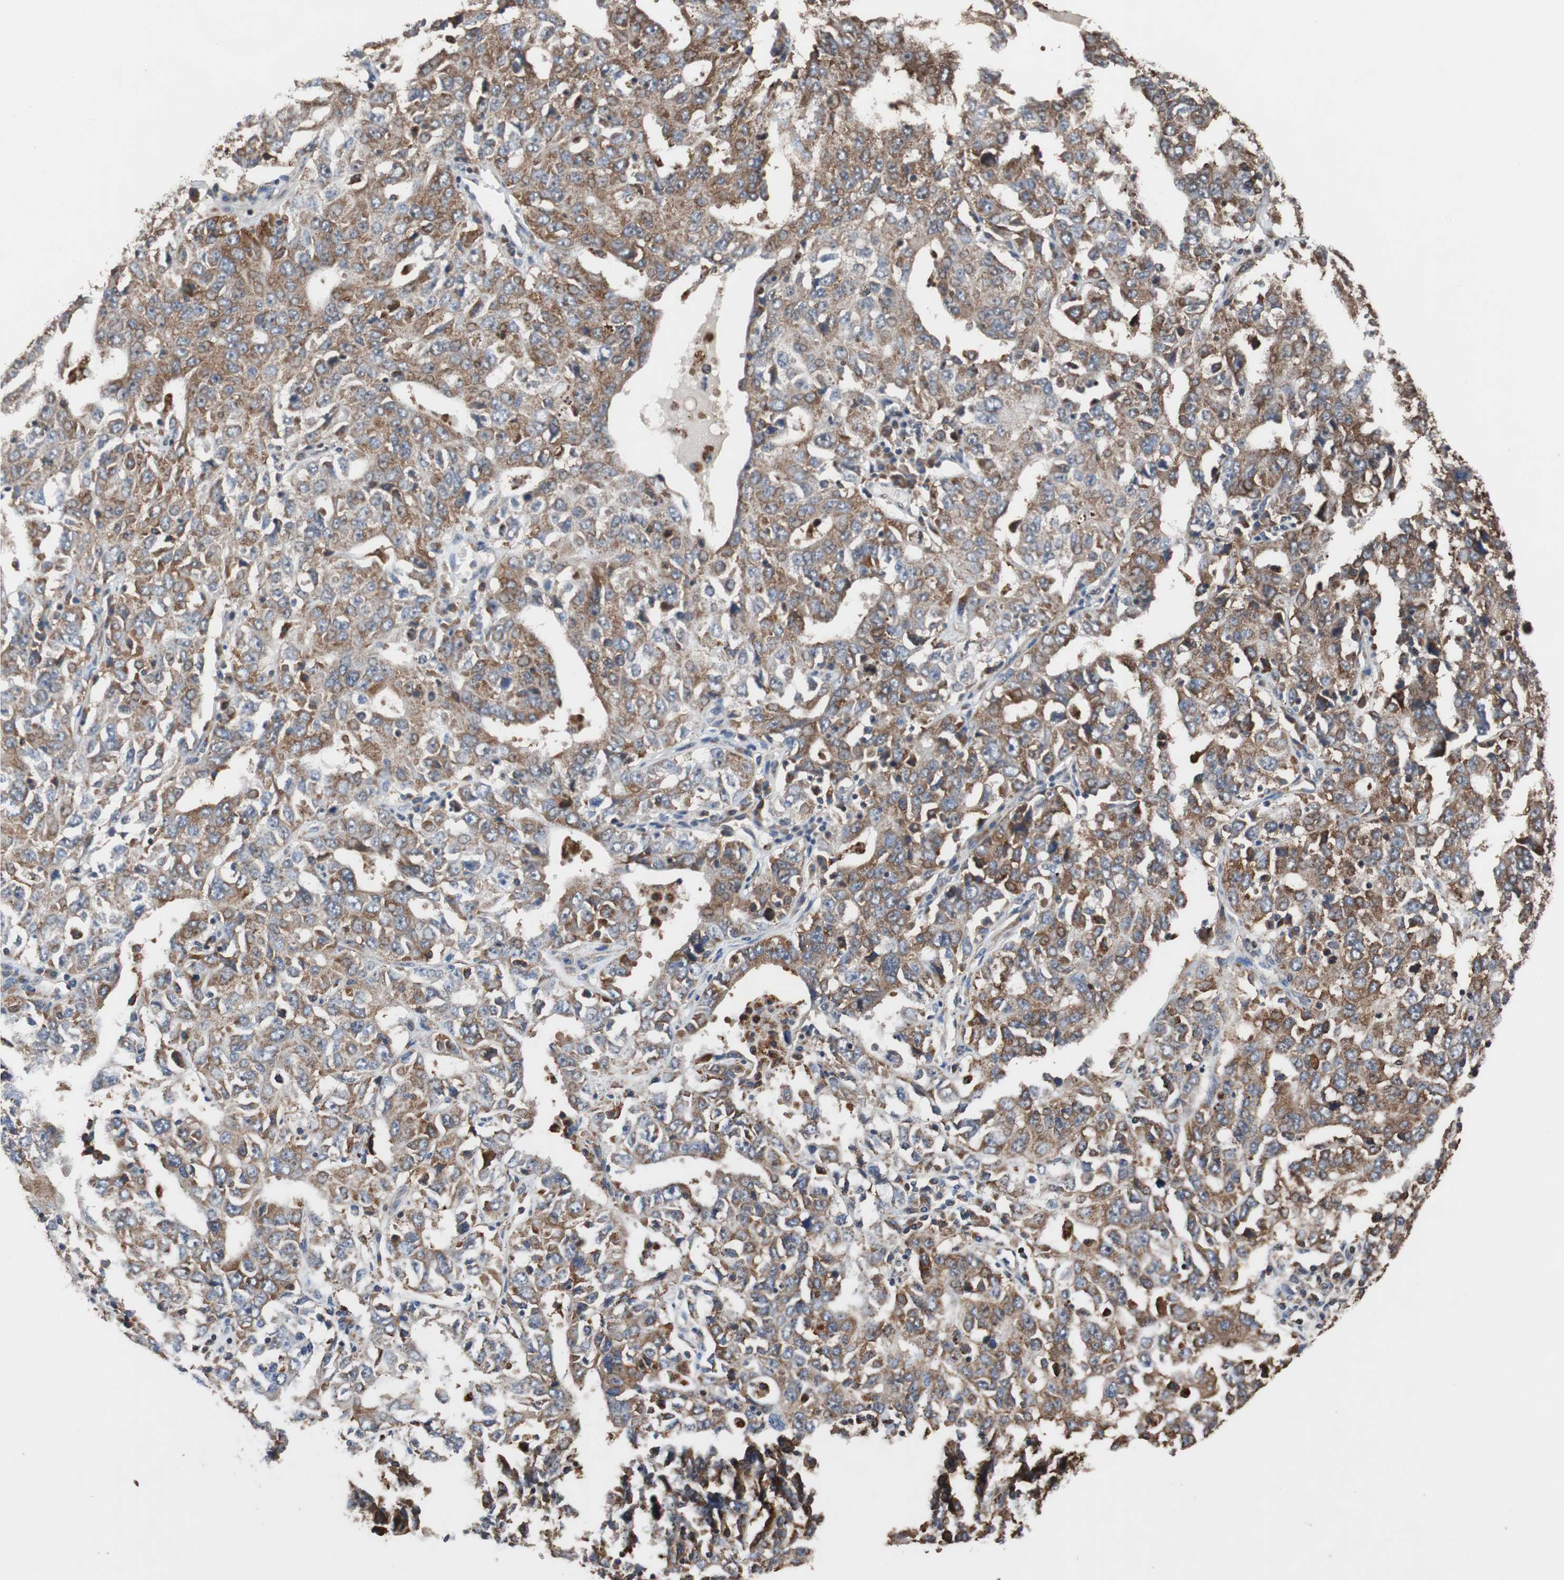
{"staining": {"intensity": "moderate", "quantity": ">75%", "location": "cytoplasmic/membranous"}, "tissue": "ovarian cancer", "cell_type": "Tumor cells", "image_type": "cancer", "snomed": [{"axis": "morphology", "description": "Carcinoma, endometroid"}, {"axis": "topography", "description": "Ovary"}], "caption": "Tumor cells show medium levels of moderate cytoplasmic/membranous positivity in about >75% of cells in ovarian cancer (endometroid carcinoma). The protein is stained brown, and the nuclei are stained in blue (DAB (3,3'-diaminobenzidine) IHC with brightfield microscopy, high magnification).", "gene": "USP10", "patient": {"sex": "female", "age": 62}}